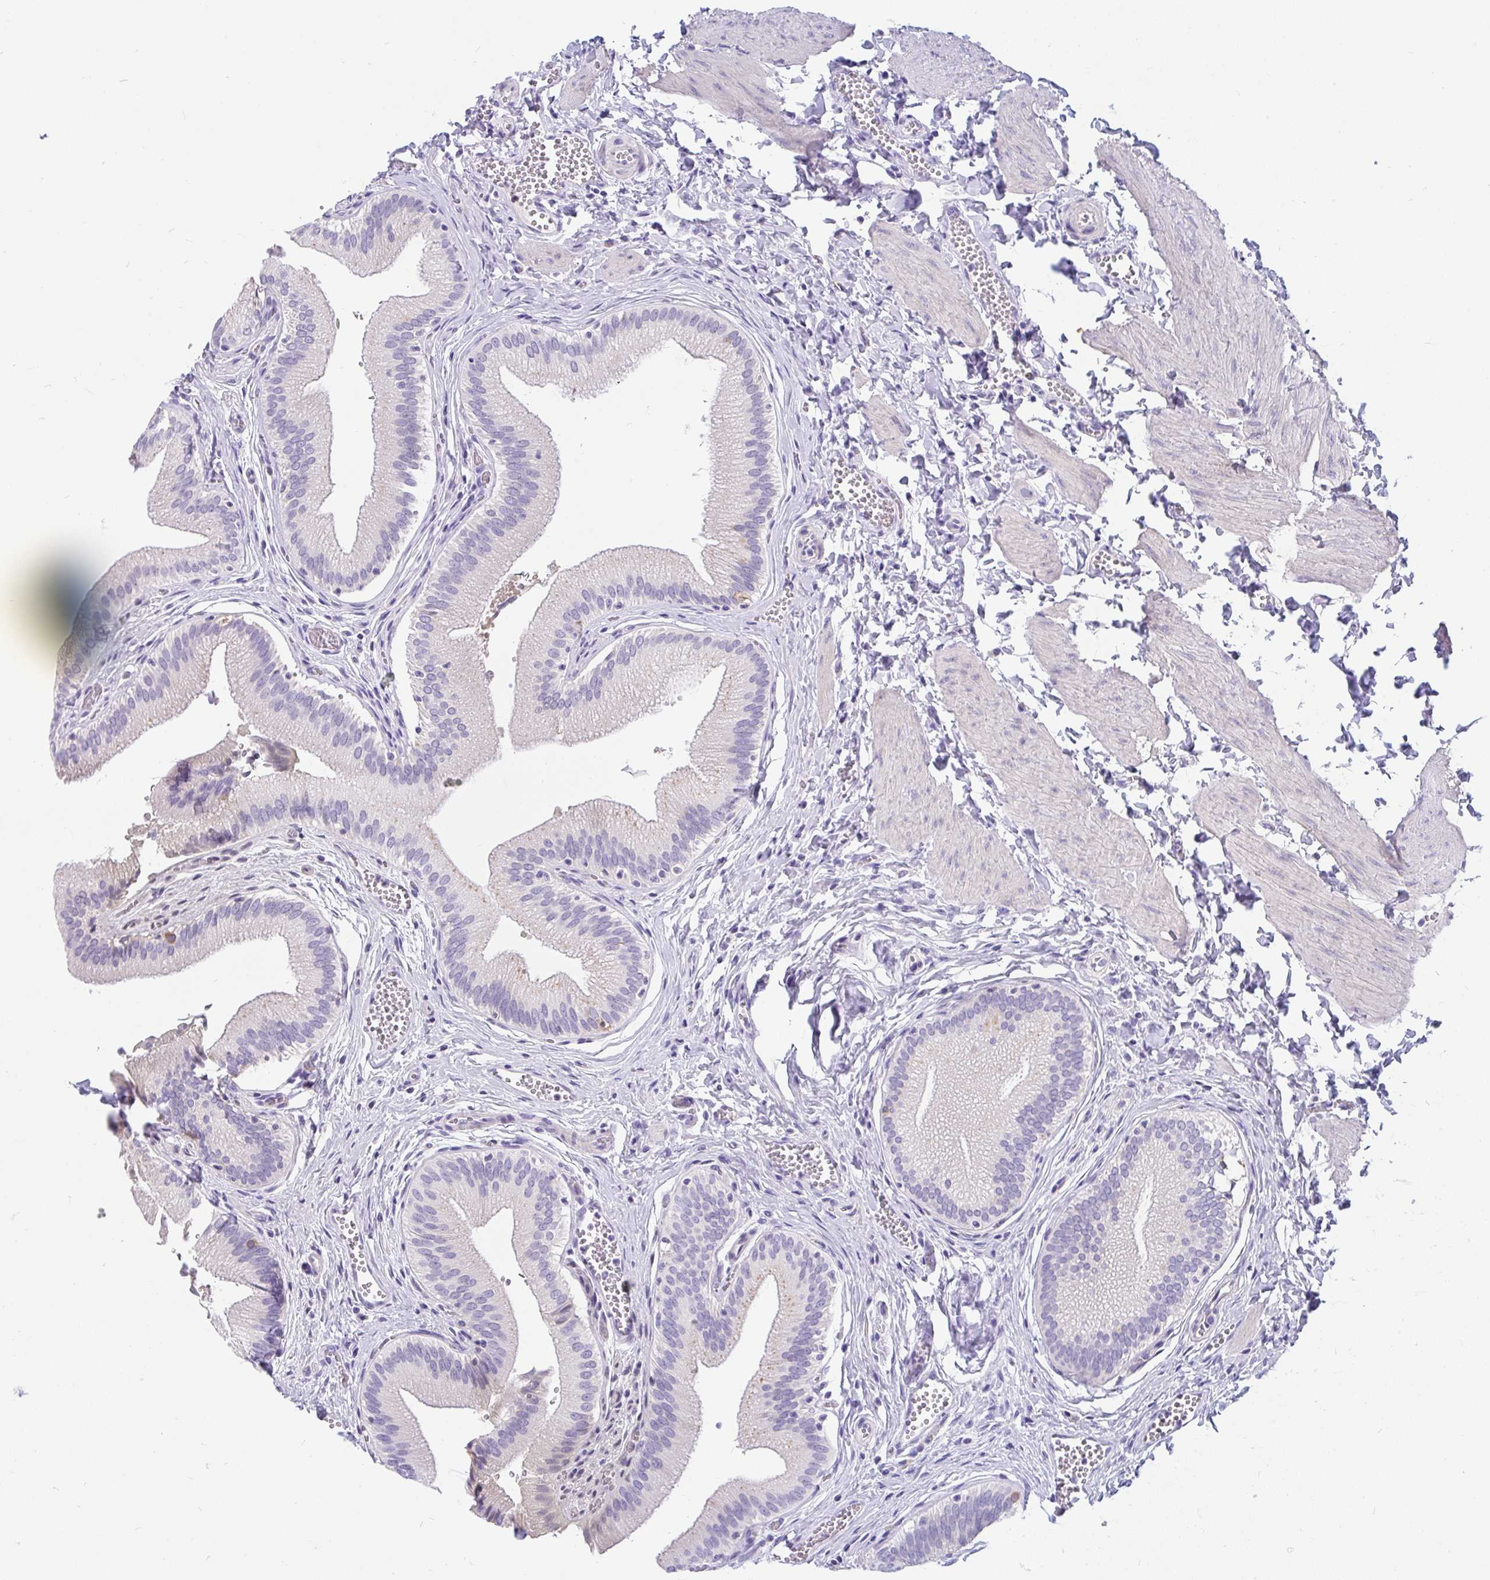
{"staining": {"intensity": "moderate", "quantity": "<25%", "location": "cytoplasmic/membranous"}, "tissue": "gallbladder", "cell_type": "Glandular cells", "image_type": "normal", "snomed": [{"axis": "morphology", "description": "Normal tissue, NOS"}, {"axis": "topography", "description": "Gallbladder"}], "caption": "Immunohistochemical staining of normal human gallbladder exhibits low levels of moderate cytoplasmic/membranous positivity in approximately <25% of glandular cells. (DAB IHC, brown staining for protein, blue staining for nuclei).", "gene": "INTS5", "patient": {"sex": "male", "age": 17}}